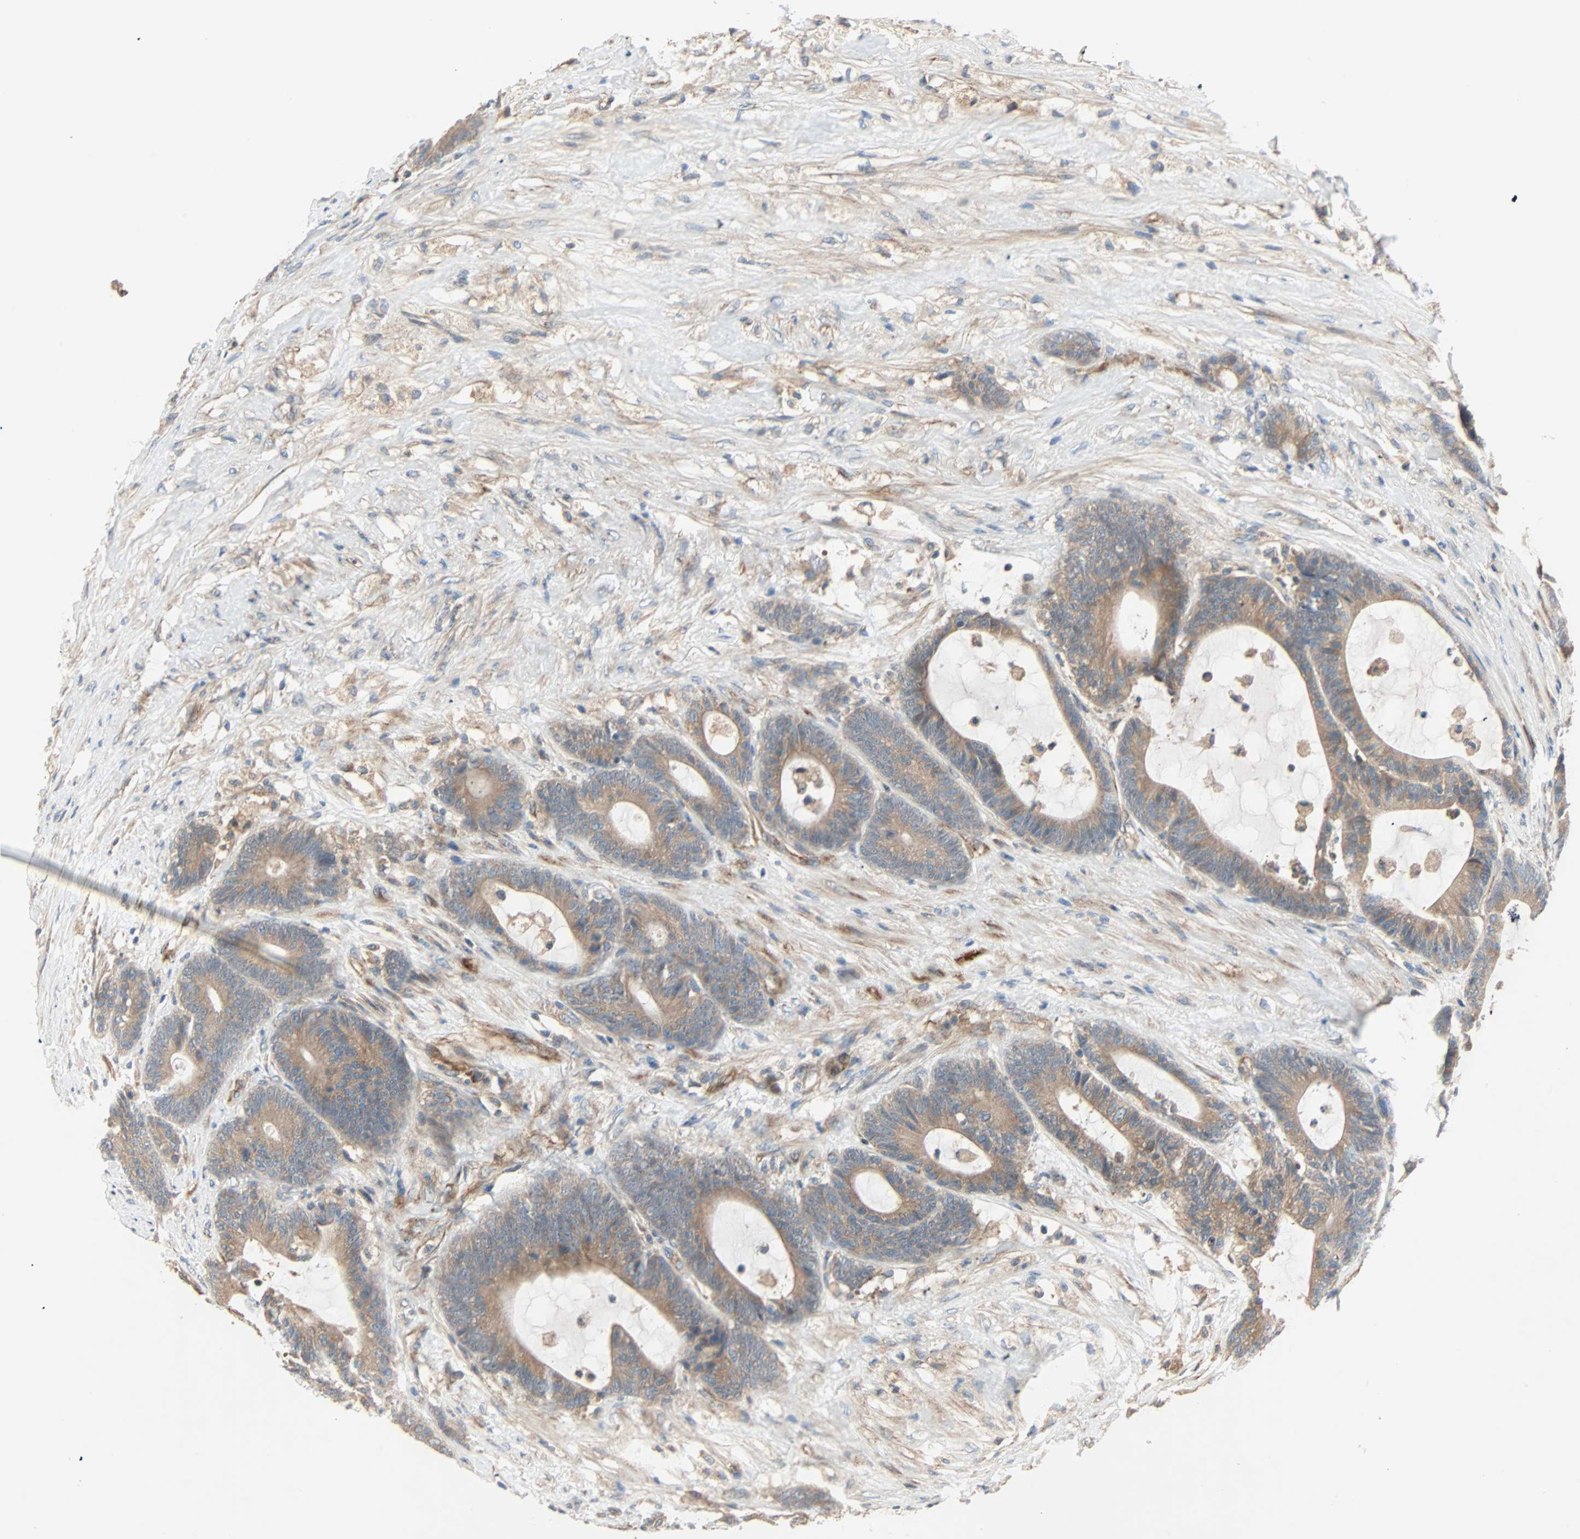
{"staining": {"intensity": "moderate", "quantity": ">75%", "location": "cytoplasmic/membranous"}, "tissue": "colorectal cancer", "cell_type": "Tumor cells", "image_type": "cancer", "snomed": [{"axis": "morphology", "description": "Adenocarcinoma, NOS"}, {"axis": "topography", "description": "Colon"}], "caption": "Moderate cytoplasmic/membranous positivity is identified in approximately >75% of tumor cells in colorectal adenocarcinoma. The staining is performed using DAB brown chromogen to label protein expression. The nuclei are counter-stained blue using hematoxylin.", "gene": "XYLT1", "patient": {"sex": "female", "age": 84}}